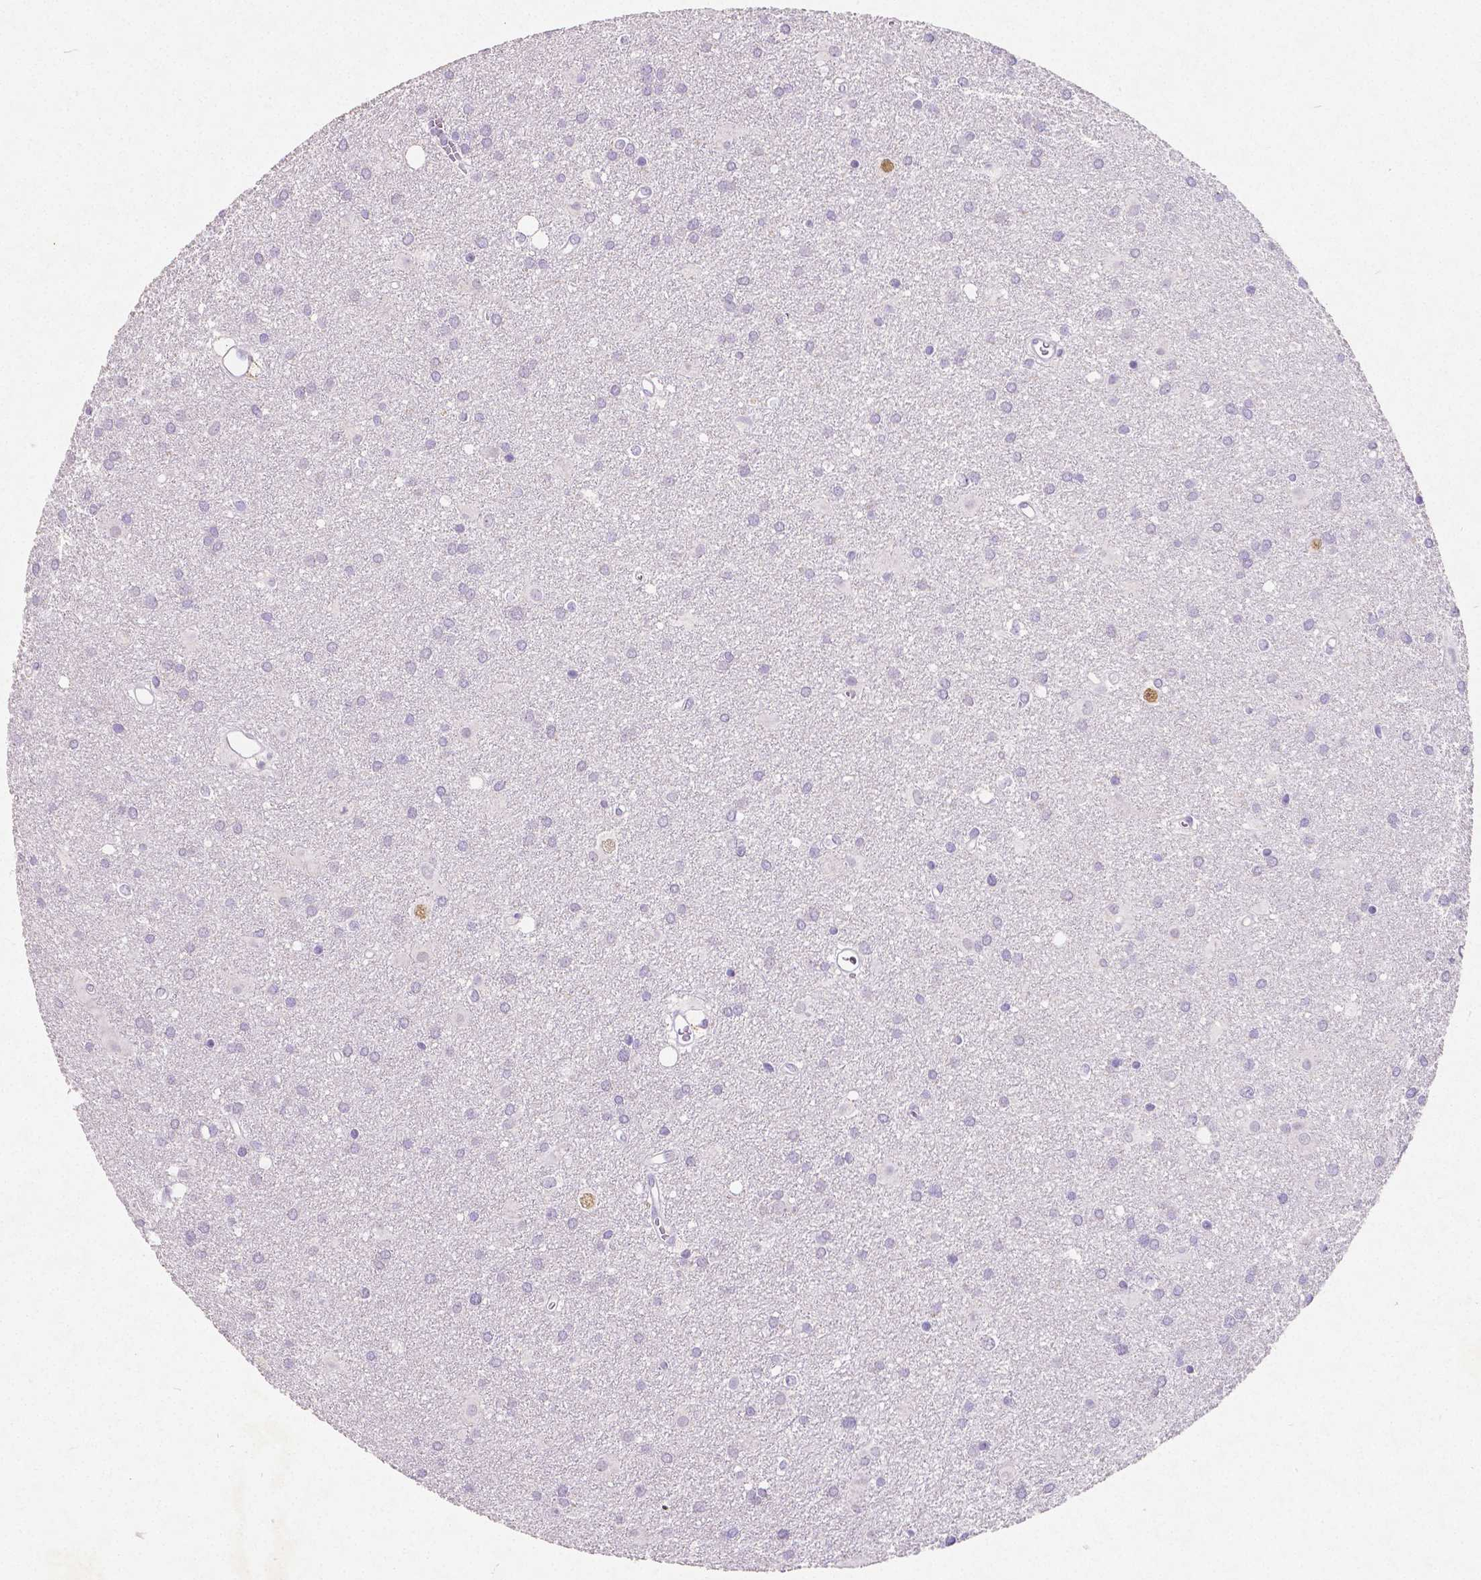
{"staining": {"intensity": "negative", "quantity": "none", "location": "none"}, "tissue": "glioma", "cell_type": "Tumor cells", "image_type": "cancer", "snomed": [{"axis": "morphology", "description": "Glioma, malignant, Low grade"}, {"axis": "topography", "description": "Brain"}], "caption": "DAB (3,3'-diaminobenzidine) immunohistochemical staining of human glioma demonstrates no significant positivity in tumor cells.", "gene": "SATB2", "patient": {"sex": "male", "age": 58}}